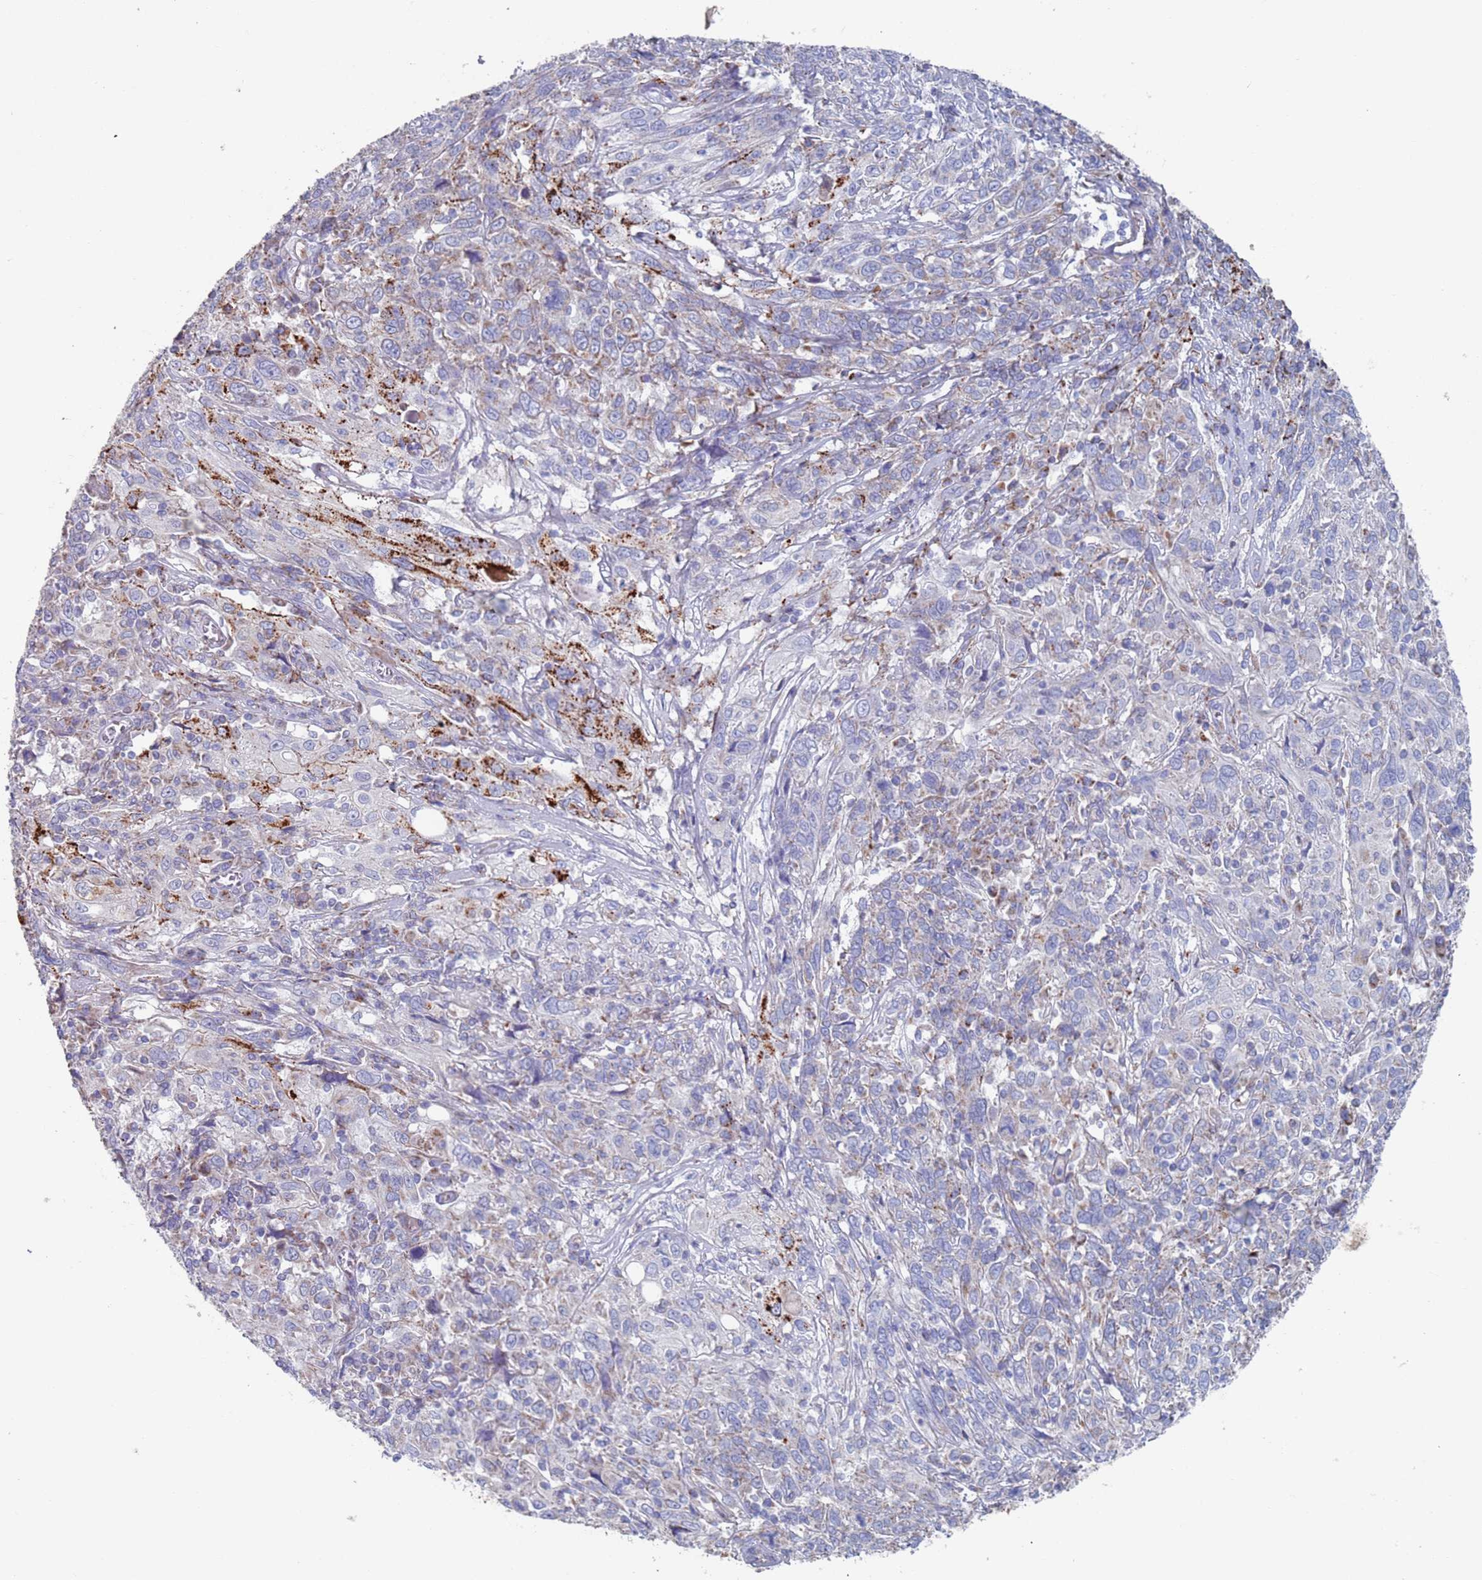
{"staining": {"intensity": "strong", "quantity": "<25%", "location": "cytoplasmic/membranous"}, "tissue": "cervical cancer", "cell_type": "Tumor cells", "image_type": "cancer", "snomed": [{"axis": "morphology", "description": "Squamous cell carcinoma, NOS"}, {"axis": "topography", "description": "Cervix"}], "caption": "Squamous cell carcinoma (cervical) stained for a protein (brown) reveals strong cytoplasmic/membranous positive expression in approximately <25% of tumor cells.", "gene": "MRPL22", "patient": {"sex": "female", "age": 46}}